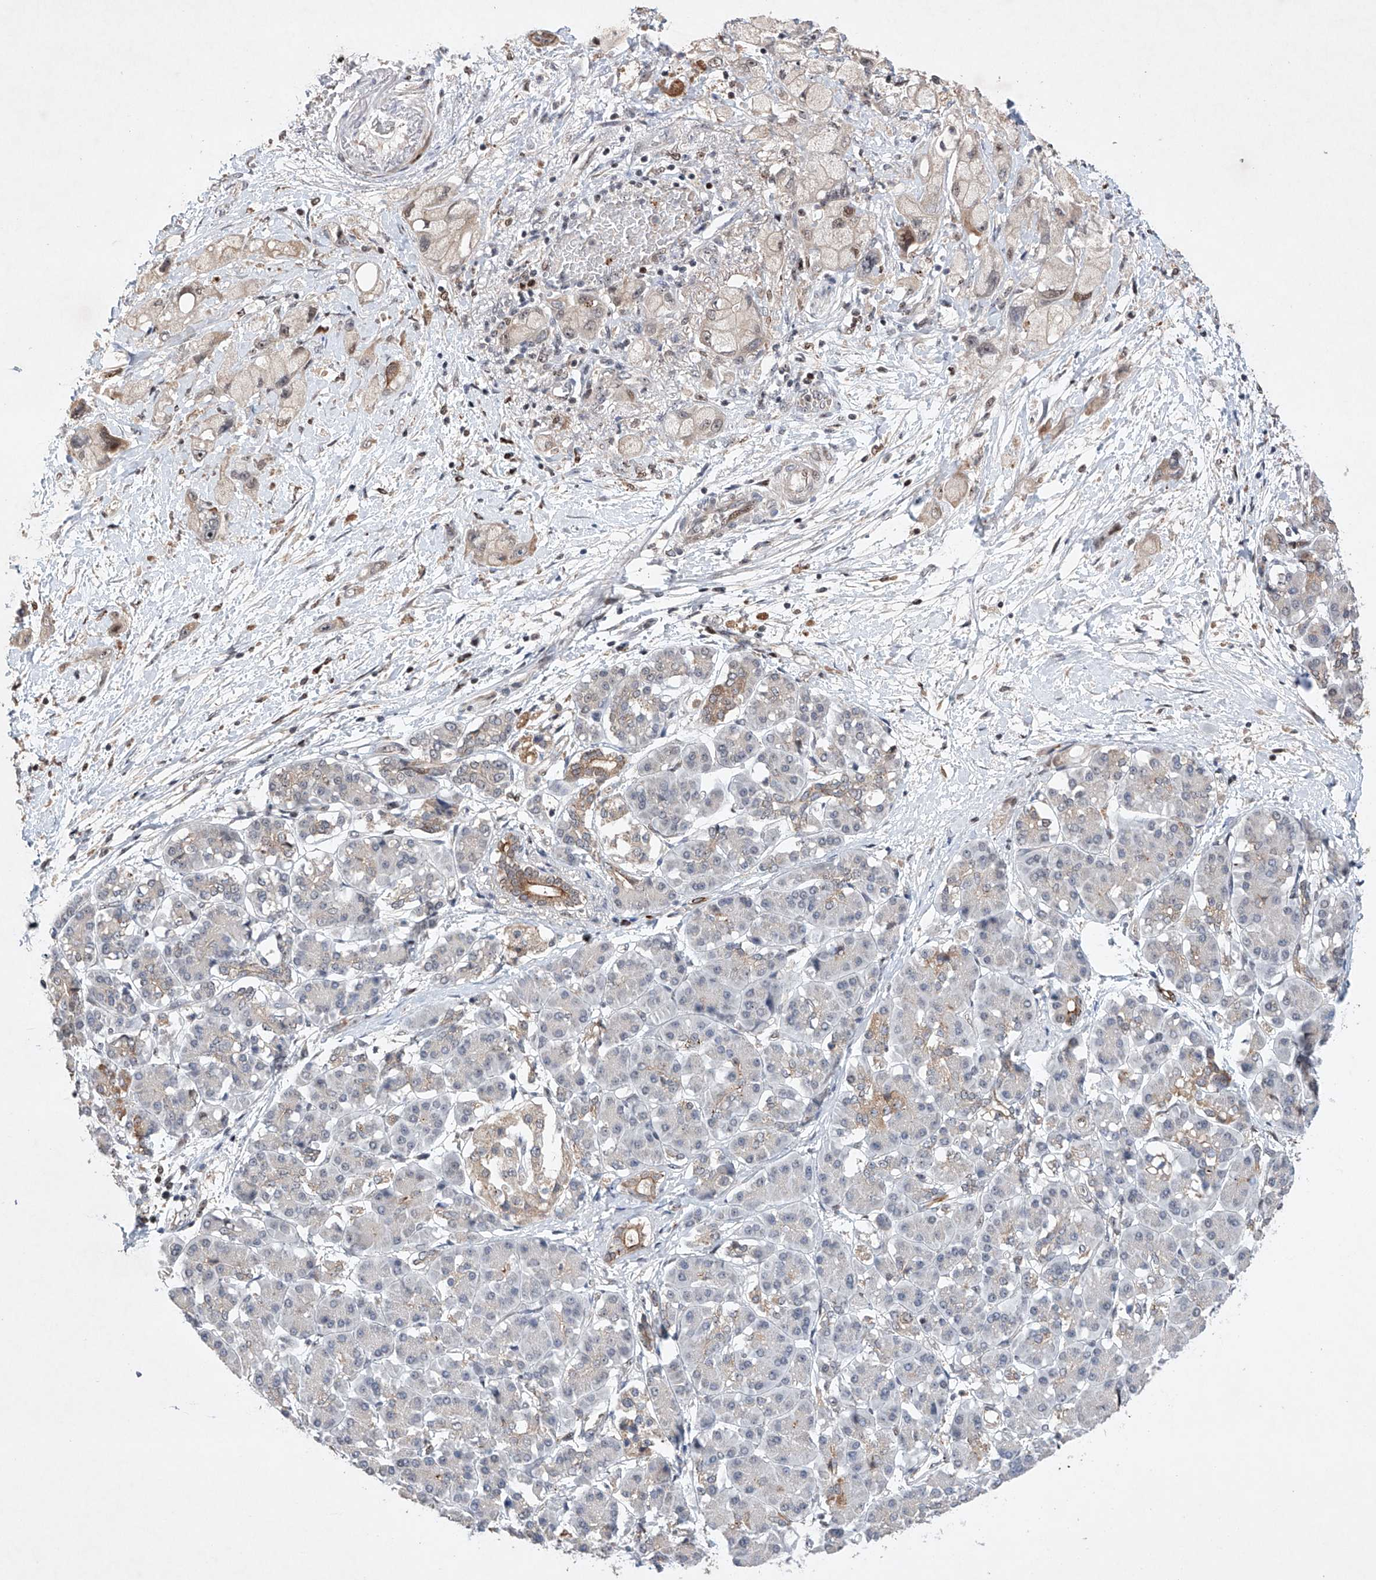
{"staining": {"intensity": "negative", "quantity": "none", "location": "none"}, "tissue": "pancreatic cancer", "cell_type": "Tumor cells", "image_type": "cancer", "snomed": [{"axis": "morphology", "description": "Normal tissue, NOS"}, {"axis": "morphology", "description": "Adenocarcinoma, NOS"}, {"axis": "topography", "description": "Pancreas"}], "caption": "A micrograph of adenocarcinoma (pancreatic) stained for a protein reveals no brown staining in tumor cells.", "gene": "AFG1L", "patient": {"sex": "female", "age": 68}}